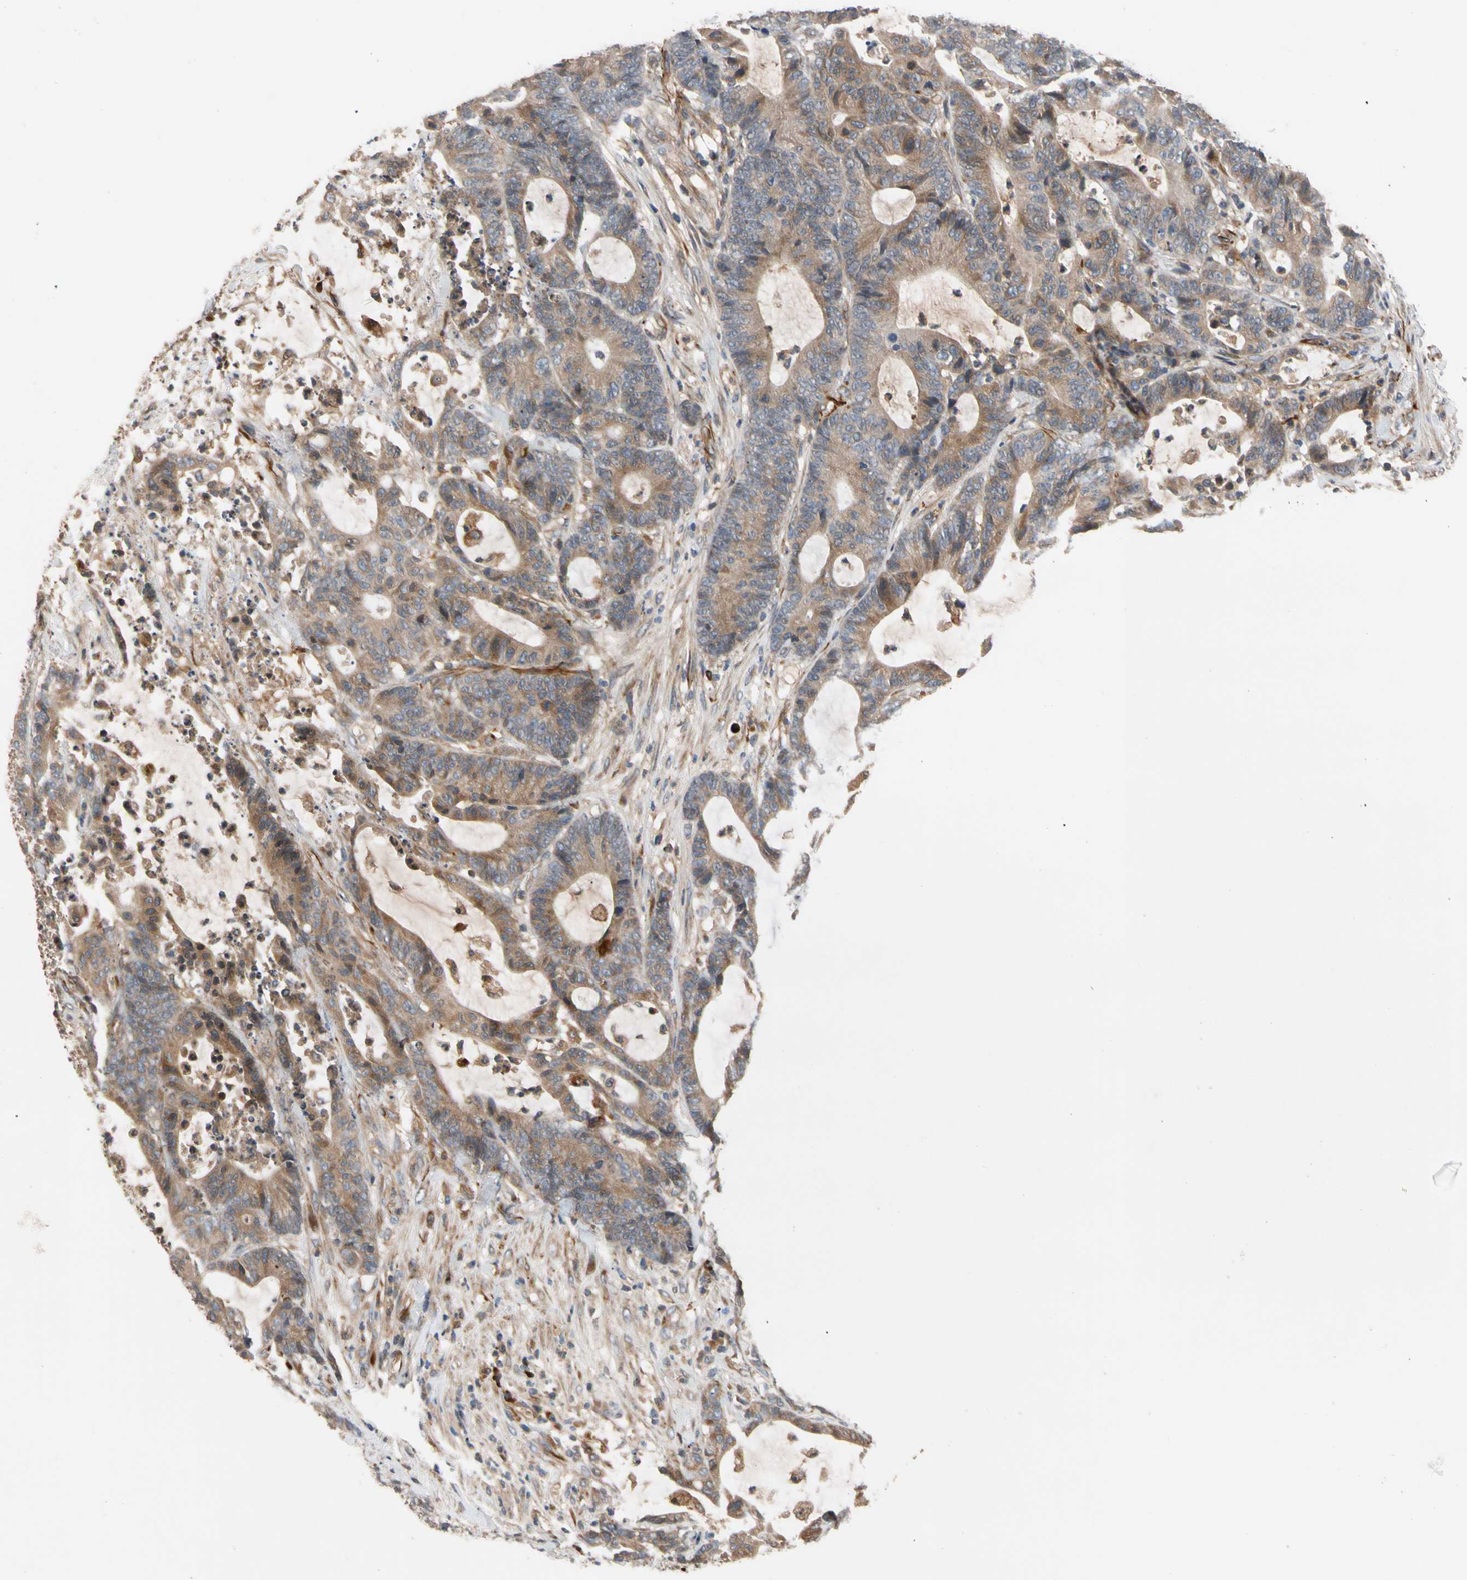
{"staining": {"intensity": "moderate", "quantity": ">75%", "location": "cytoplasmic/membranous"}, "tissue": "colorectal cancer", "cell_type": "Tumor cells", "image_type": "cancer", "snomed": [{"axis": "morphology", "description": "Adenocarcinoma, NOS"}, {"axis": "topography", "description": "Colon"}], "caption": "DAB (3,3'-diaminobenzidine) immunohistochemical staining of human colorectal cancer exhibits moderate cytoplasmic/membranous protein expression in about >75% of tumor cells. (brown staining indicates protein expression, while blue staining denotes nuclei).", "gene": "FGD6", "patient": {"sex": "female", "age": 84}}